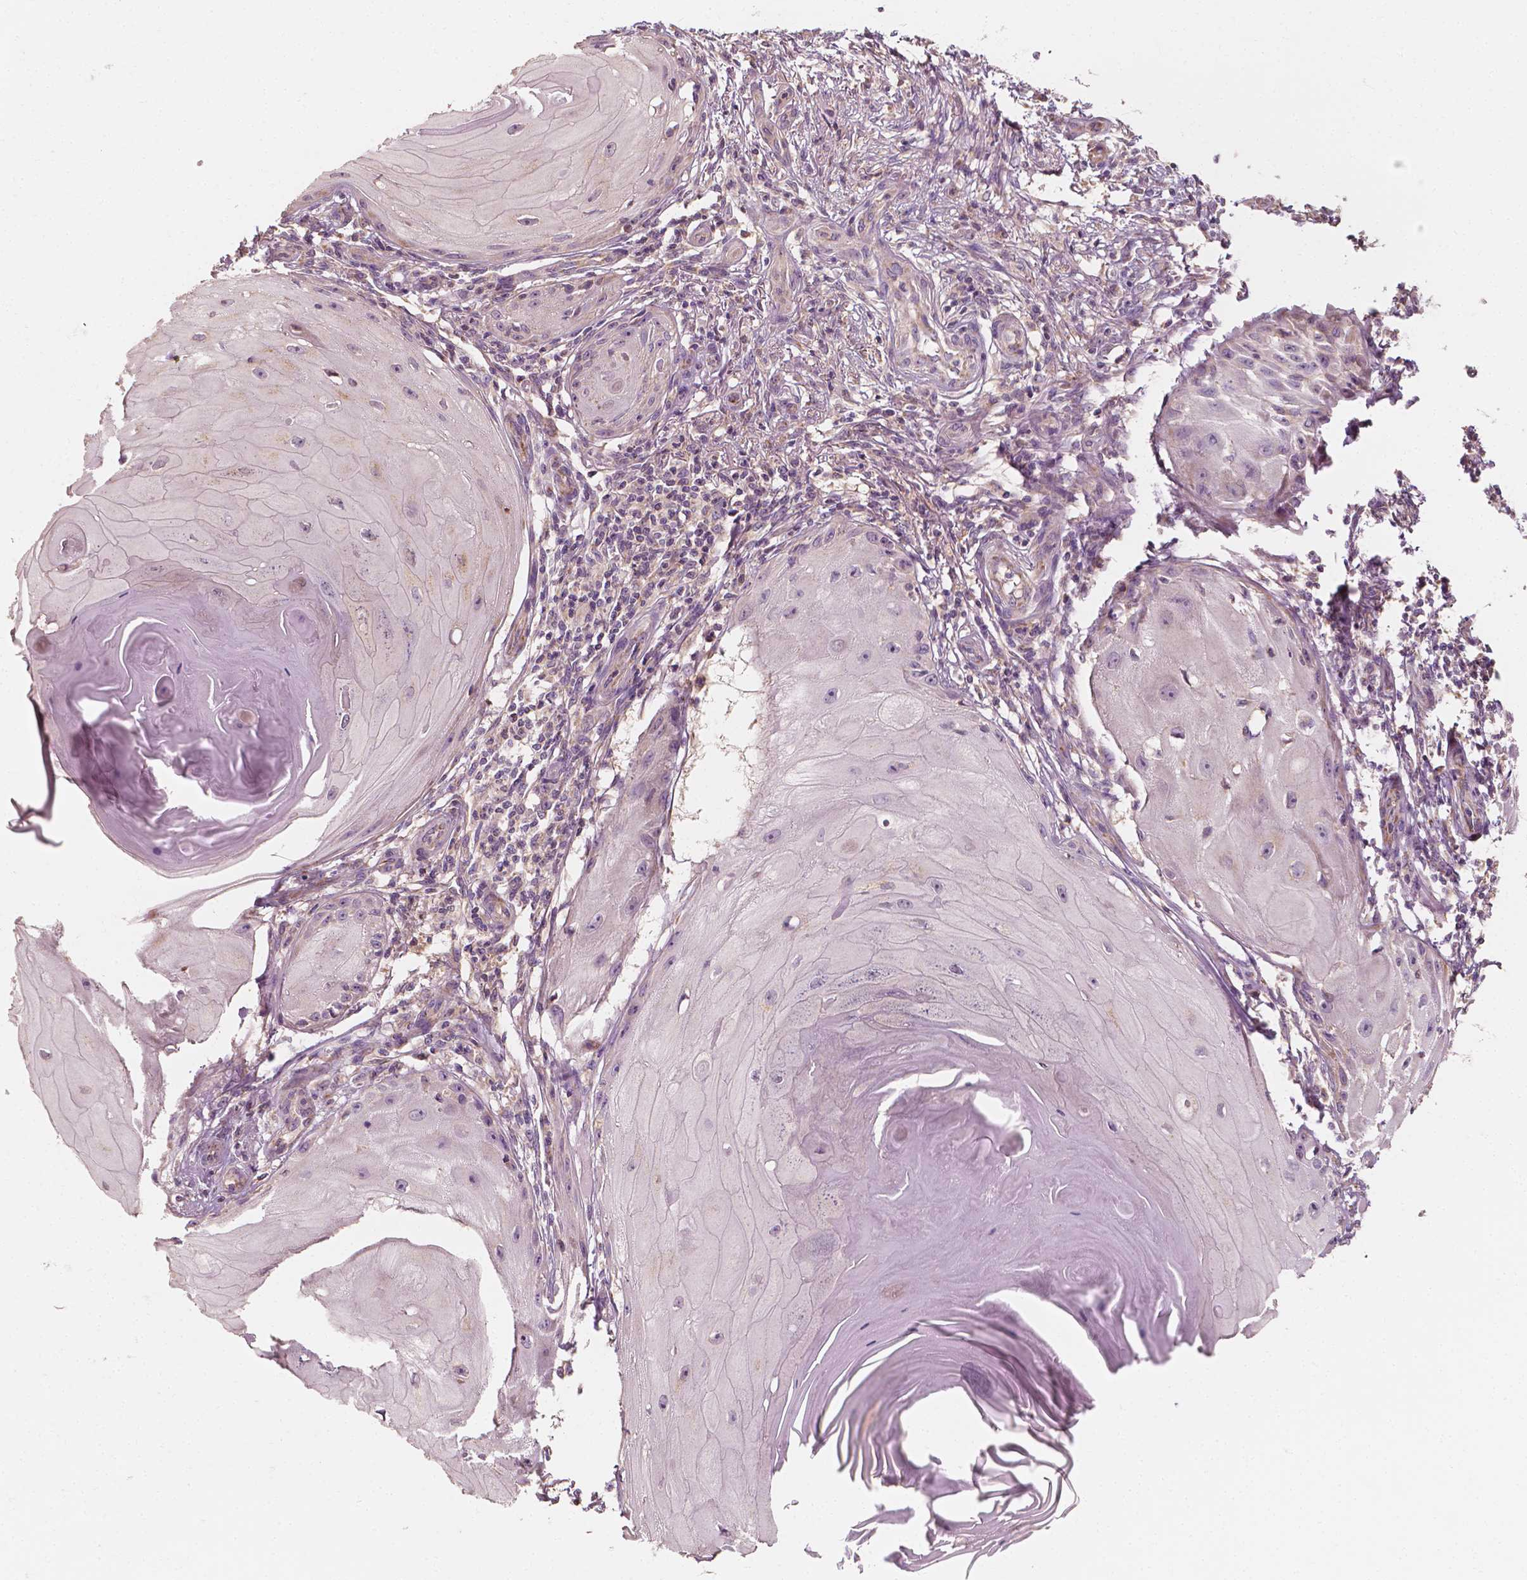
{"staining": {"intensity": "negative", "quantity": "none", "location": "none"}, "tissue": "skin cancer", "cell_type": "Tumor cells", "image_type": "cancer", "snomed": [{"axis": "morphology", "description": "Squamous cell carcinoma, NOS"}, {"axis": "topography", "description": "Skin"}], "caption": "There is no significant positivity in tumor cells of skin cancer (squamous cell carcinoma).", "gene": "SHPK", "patient": {"sex": "female", "age": 77}}